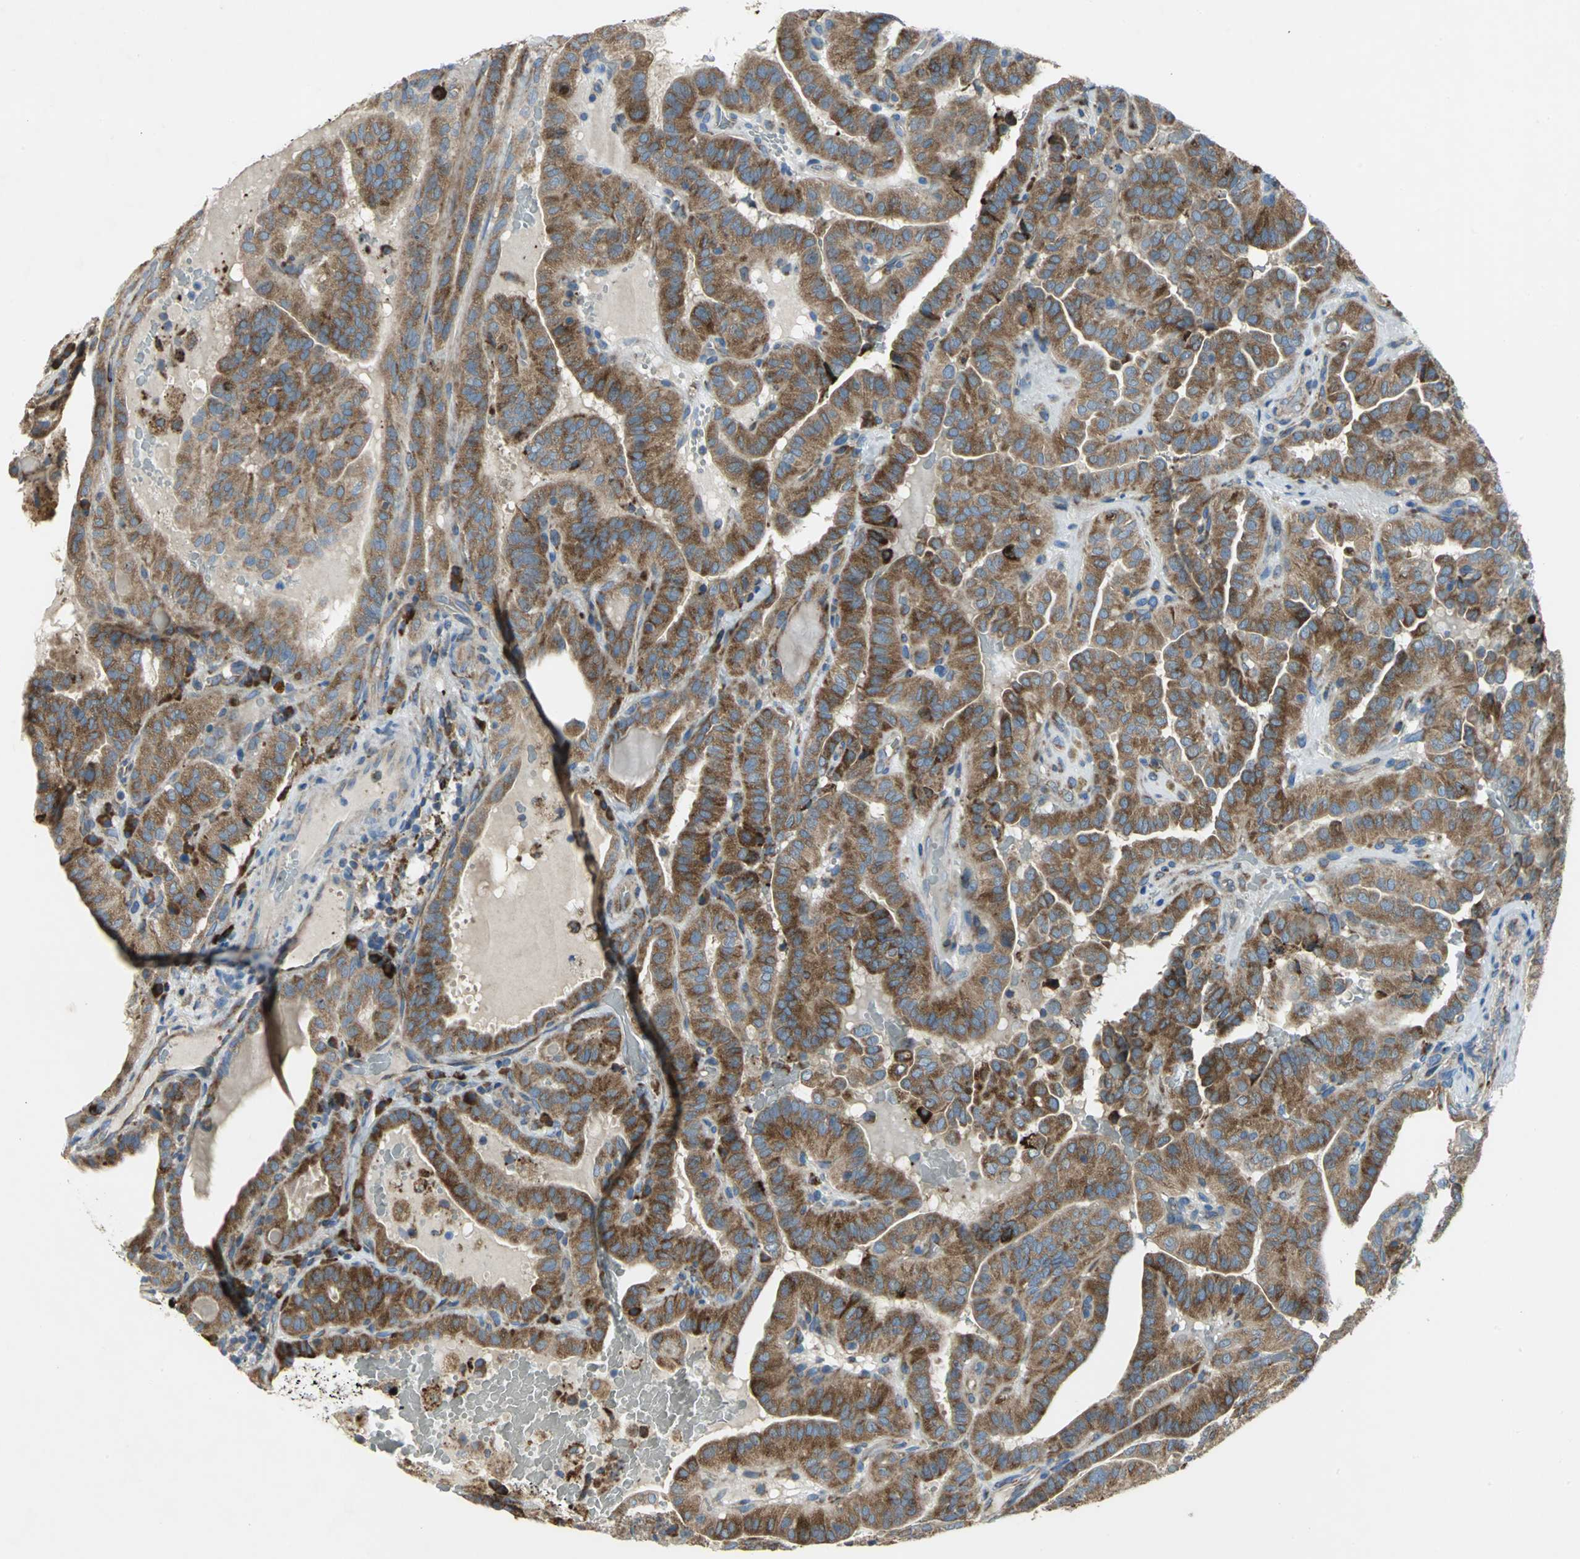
{"staining": {"intensity": "strong", "quantity": ">75%", "location": "cytoplasmic/membranous"}, "tissue": "thyroid cancer", "cell_type": "Tumor cells", "image_type": "cancer", "snomed": [{"axis": "morphology", "description": "Papillary adenocarcinoma, NOS"}, {"axis": "topography", "description": "Thyroid gland"}], "caption": "Papillary adenocarcinoma (thyroid) stained with DAB immunohistochemistry (IHC) reveals high levels of strong cytoplasmic/membranous positivity in approximately >75% of tumor cells. The staining is performed using DAB brown chromogen to label protein expression. The nuclei are counter-stained blue using hematoxylin.", "gene": "TULP4", "patient": {"sex": "male", "age": 77}}